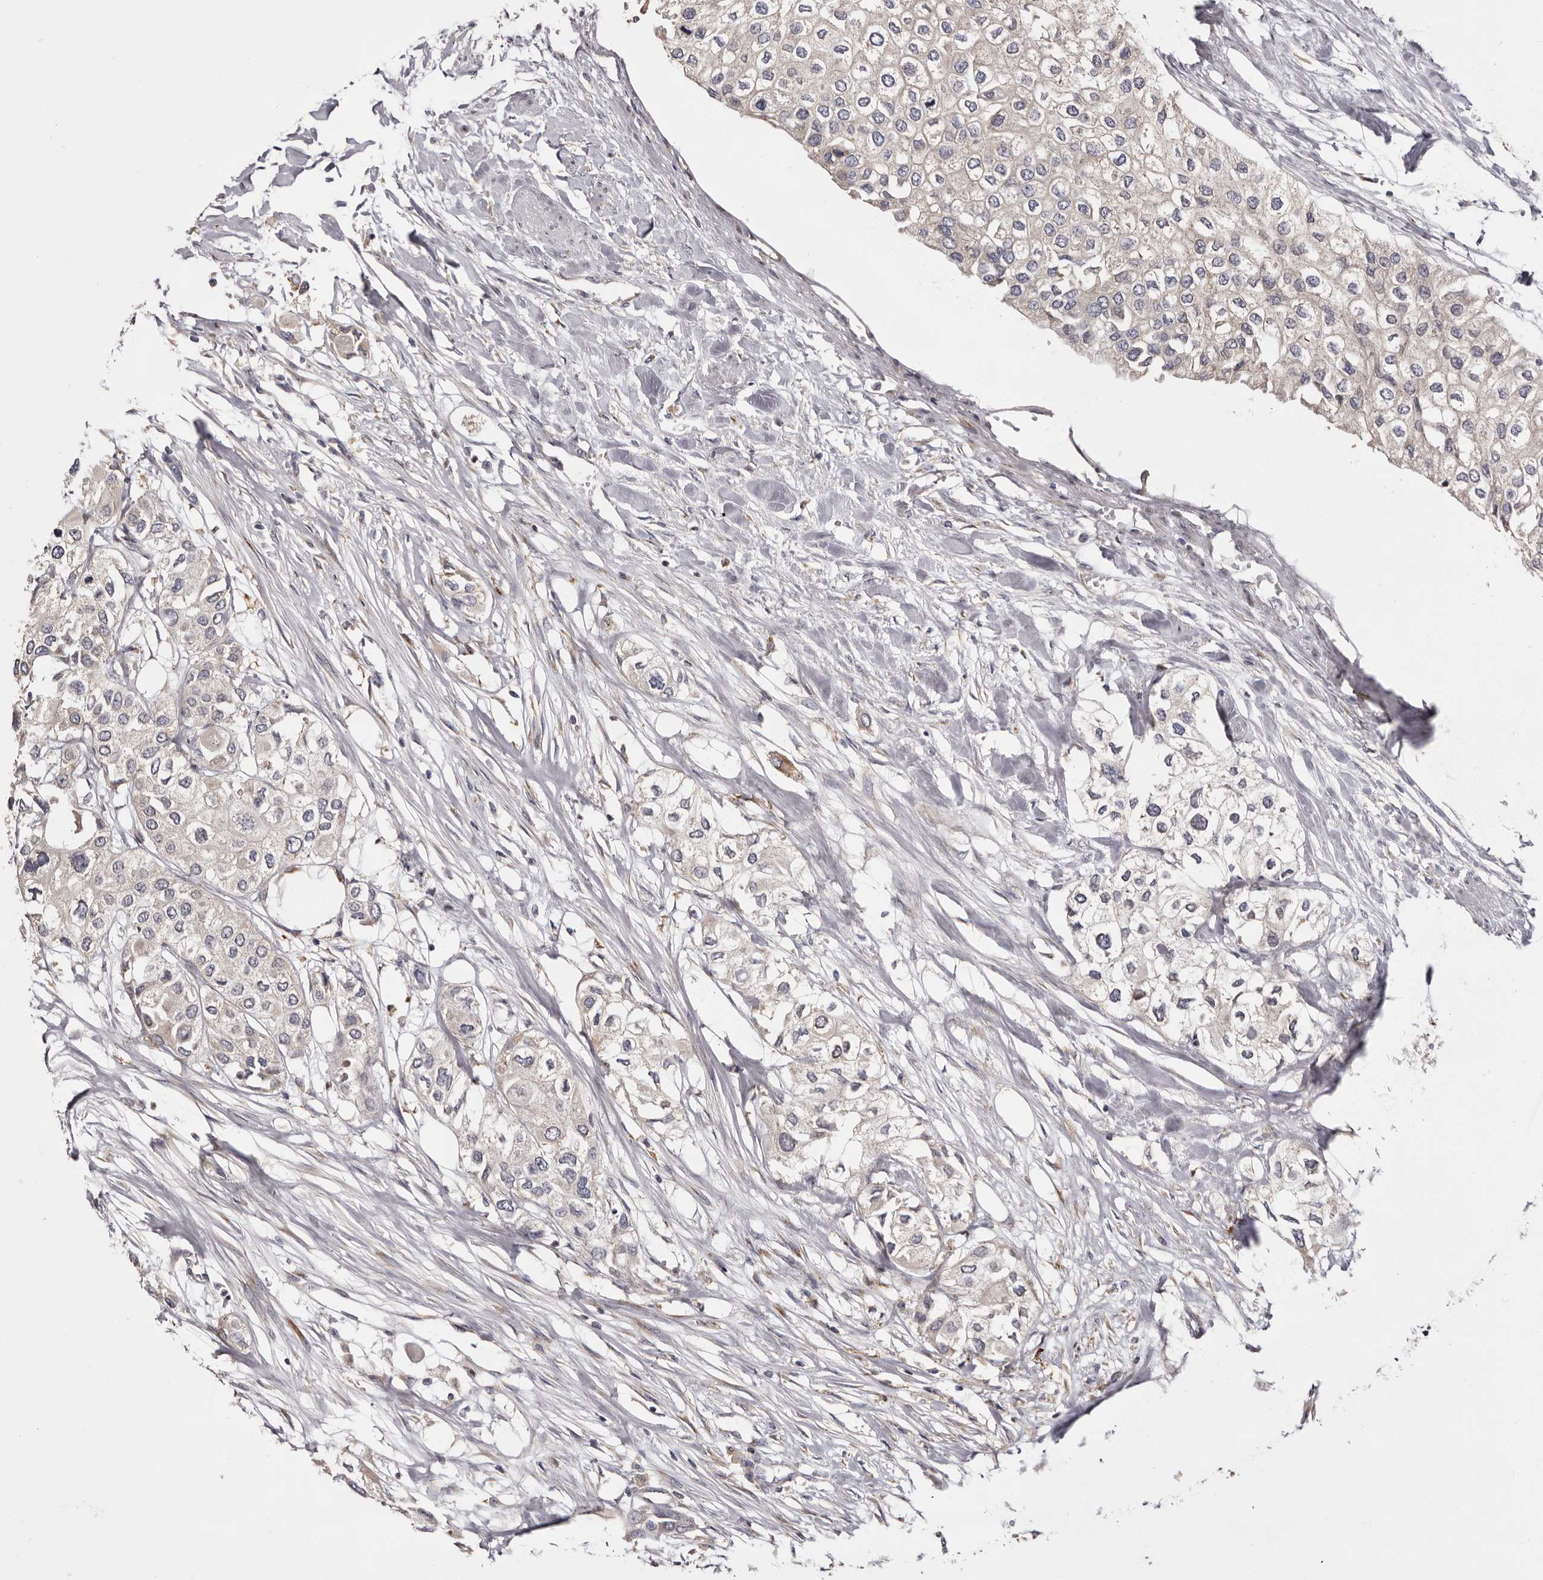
{"staining": {"intensity": "weak", "quantity": "<25%", "location": "cytoplasmic/membranous"}, "tissue": "urothelial cancer", "cell_type": "Tumor cells", "image_type": "cancer", "snomed": [{"axis": "morphology", "description": "Urothelial carcinoma, High grade"}, {"axis": "topography", "description": "Urinary bladder"}], "caption": "This micrograph is of urothelial cancer stained with IHC to label a protein in brown with the nuclei are counter-stained blue. There is no positivity in tumor cells.", "gene": "PIGX", "patient": {"sex": "male", "age": 64}}